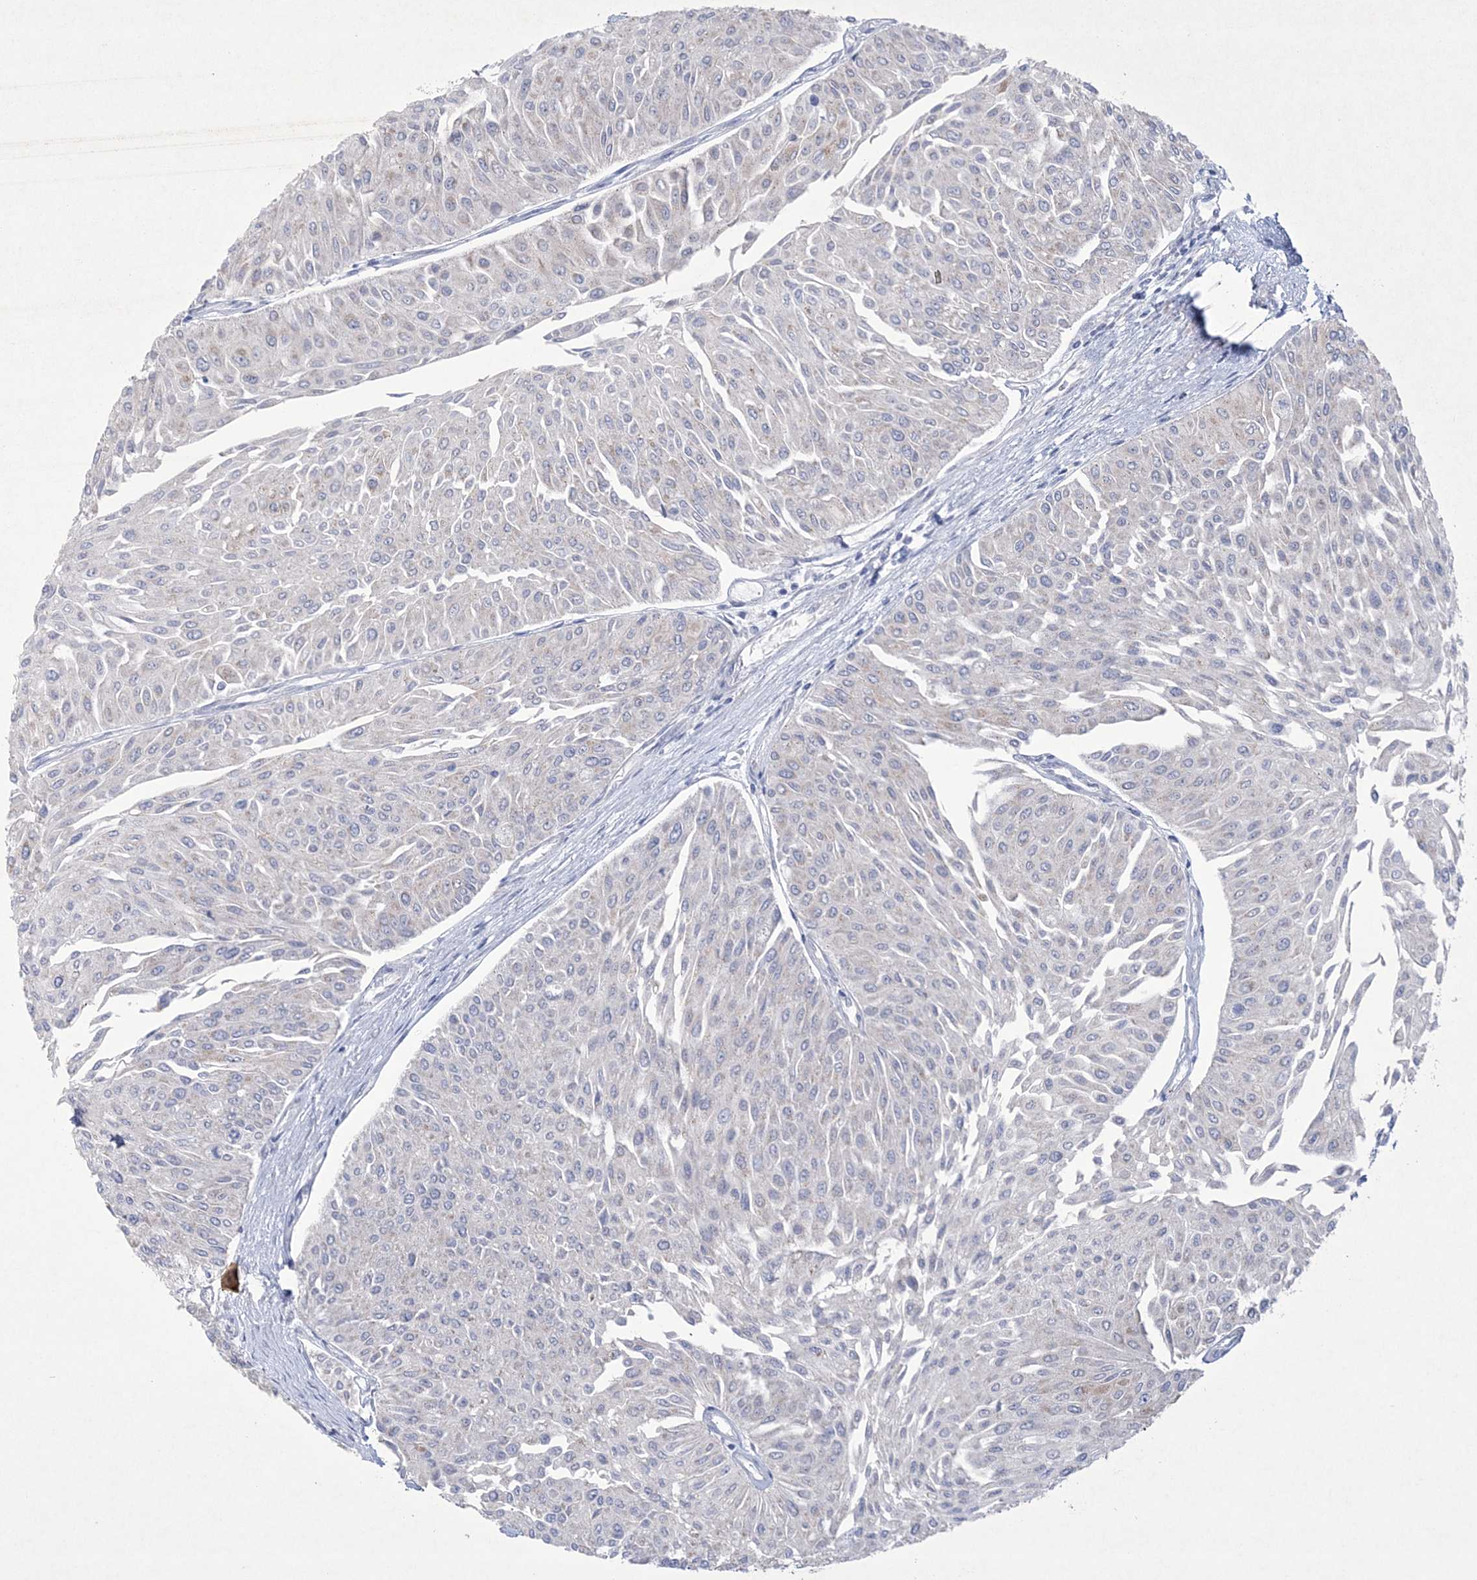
{"staining": {"intensity": "negative", "quantity": "none", "location": "none"}, "tissue": "urothelial cancer", "cell_type": "Tumor cells", "image_type": "cancer", "snomed": [{"axis": "morphology", "description": "Urothelial carcinoma, Low grade"}, {"axis": "topography", "description": "Urinary bladder"}], "caption": "Immunohistochemistry micrograph of human urothelial carcinoma (low-grade) stained for a protein (brown), which shows no expression in tumor cells.", "gene": "CES4A", "patient": {"sex": "male", "age": 67}}